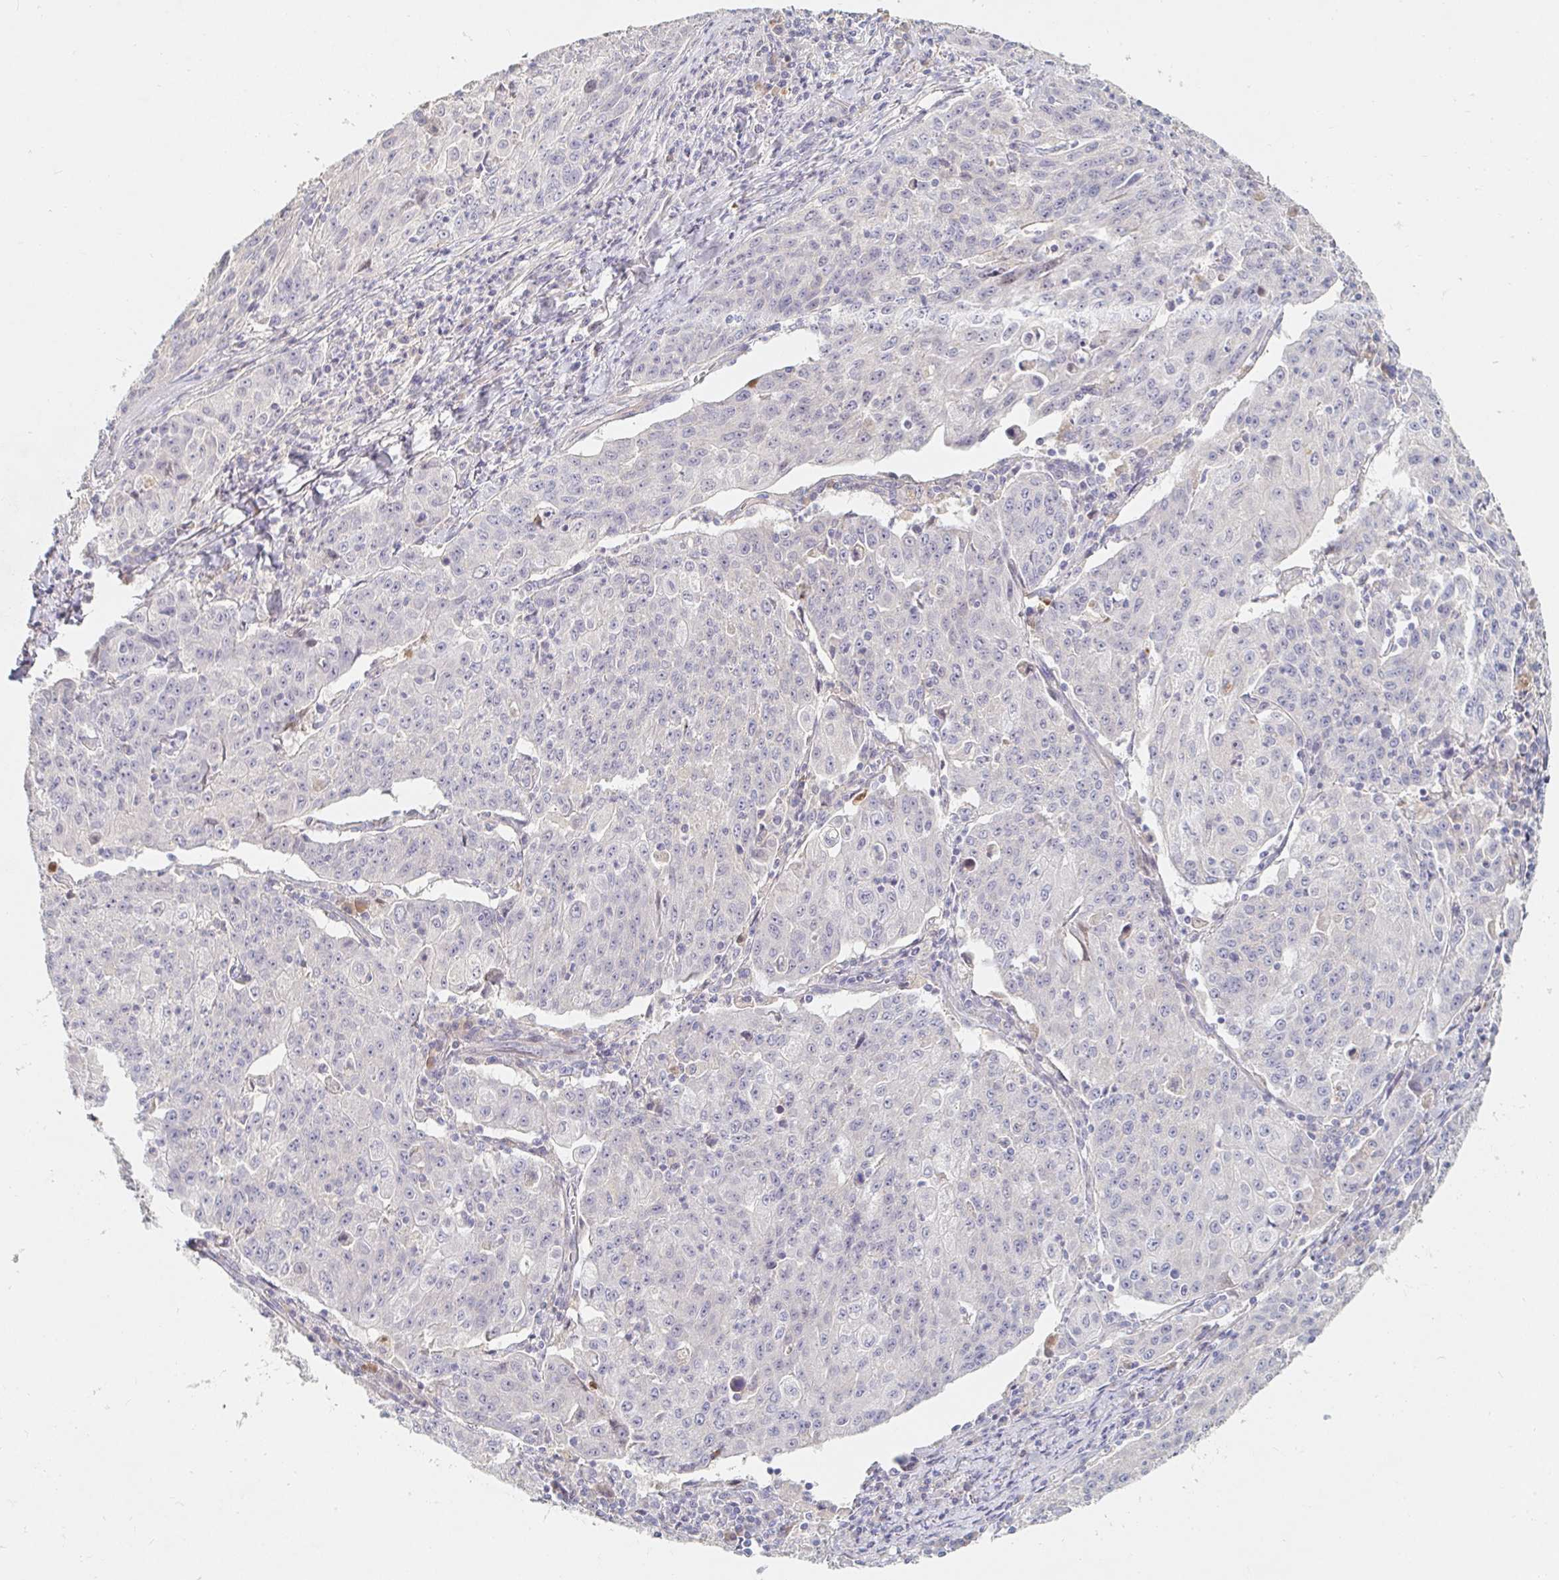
{"staining": {"intensity": "negative", "quantity": "none", "location": "none"}, "tissue": "lung cancer", "cell_type": "Tumor cells", "image_type": "cancer", "snomed": [{"axis": "morphology", "description": "Squamous cell carcinoma, NOS"}, {"axis": "morphology", "description": "Squamous cell carcinoma, metastatic, NOS"}, {"axis": "topography", "description": "Bronchus"}, {"axis": "topography", "description": "Lung"}], "caption": "Immunohistochemistry of lung cancer shows no expression in tumor cells.", "gene": "NME9", "patient": {"sex": "male", "age": 62}}